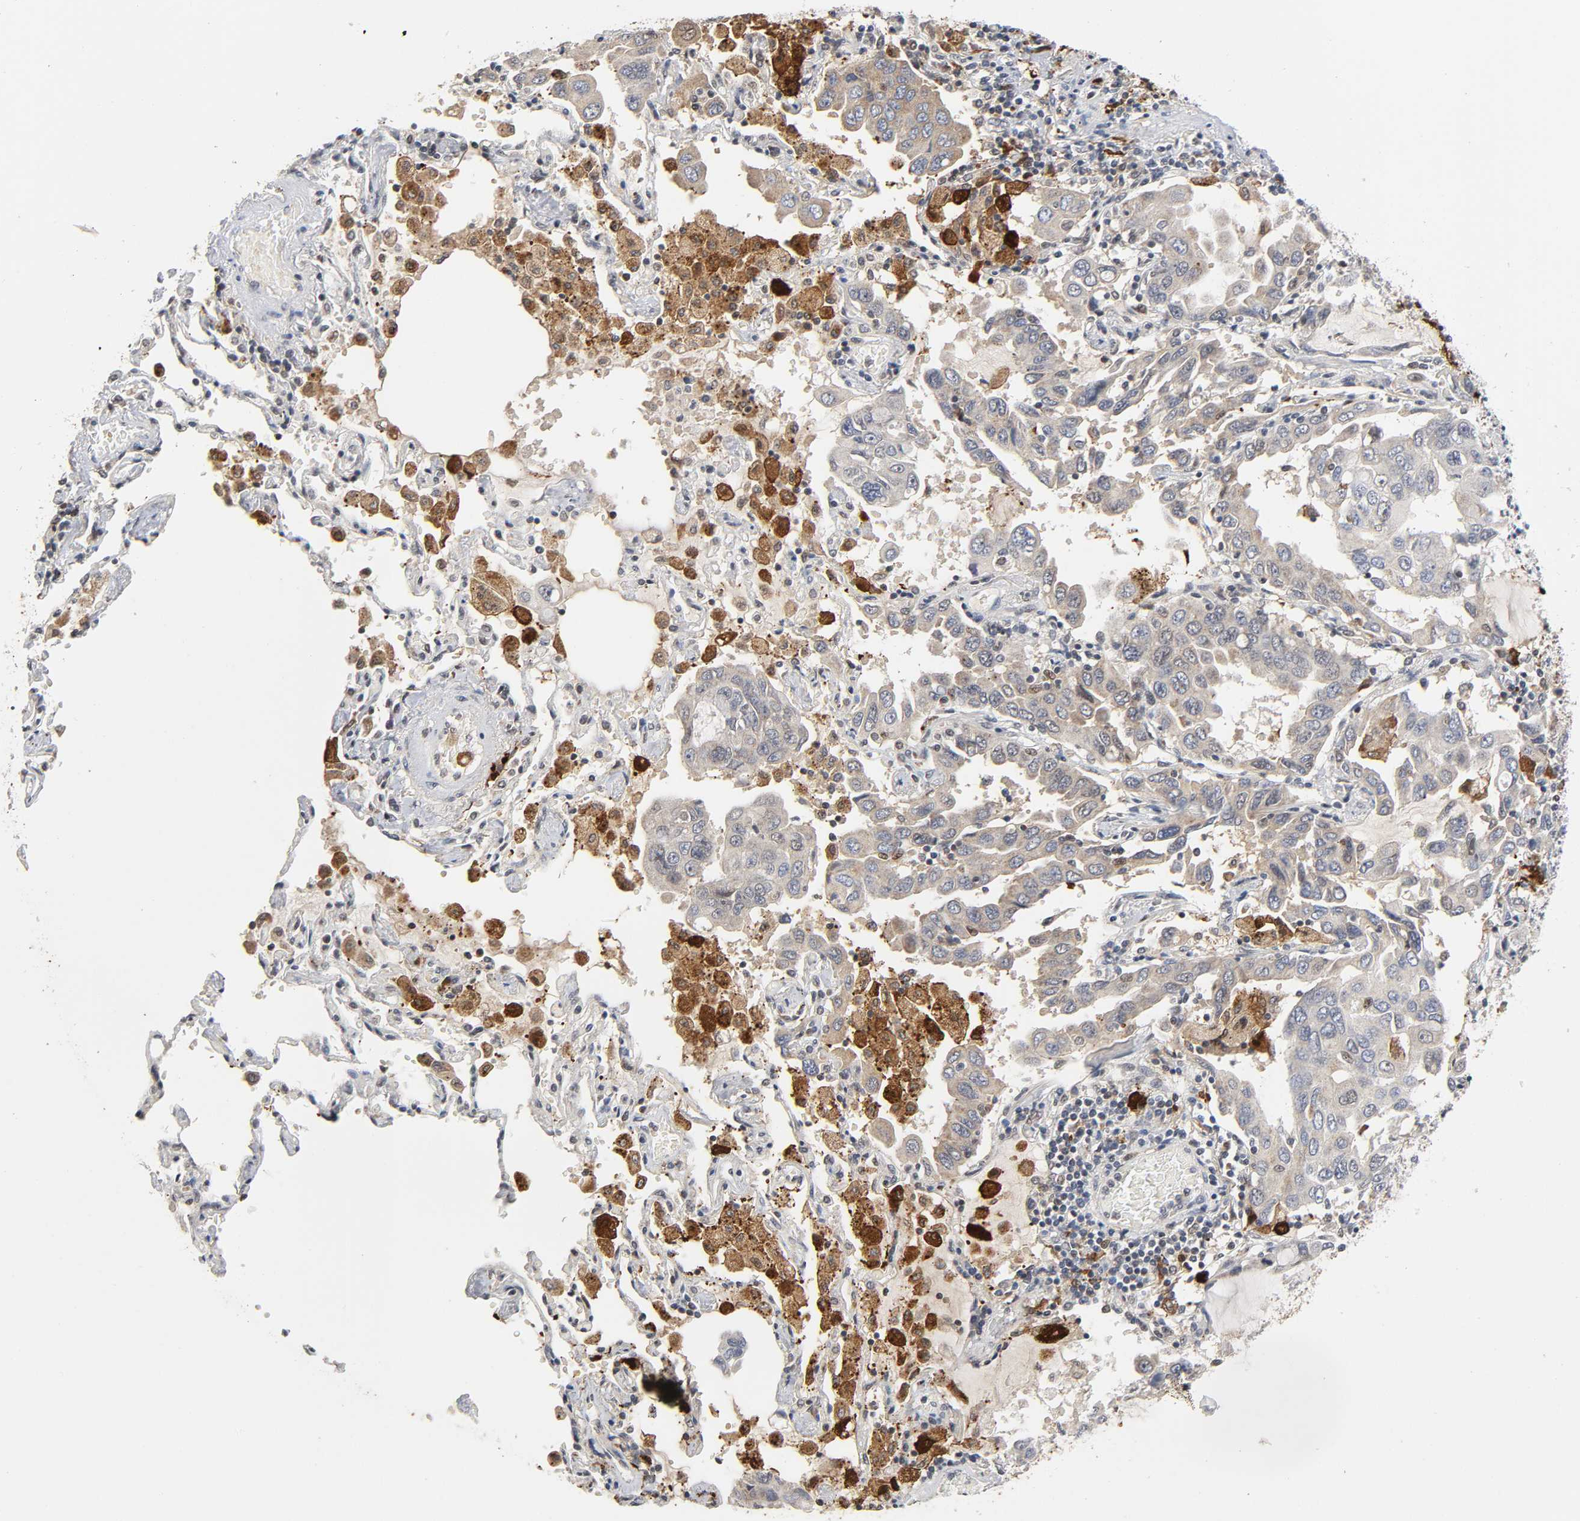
{"staining": {"intensity": "weak", "quantity": ">75%", "location": "cytoplasmic/membranous"}, "tissue": "lung cancer", "cell_type": "Tumor cells", "image_type": "cancer", "snomed": [{"axis": "morphology", "description": "Adenocarcinoma, NOS"}, {"axis": "topography", "description": "Lung"}], "caption": "A histopathology image showing weak cytoplasmic/membranous expression in approximately >75% of tumor cells in lung cancer (adenocarcinoma), as visualized by brown immunohistochemical staining.", "gene": "KAT2B", "patient": {"sex": "male", "age": 64}}